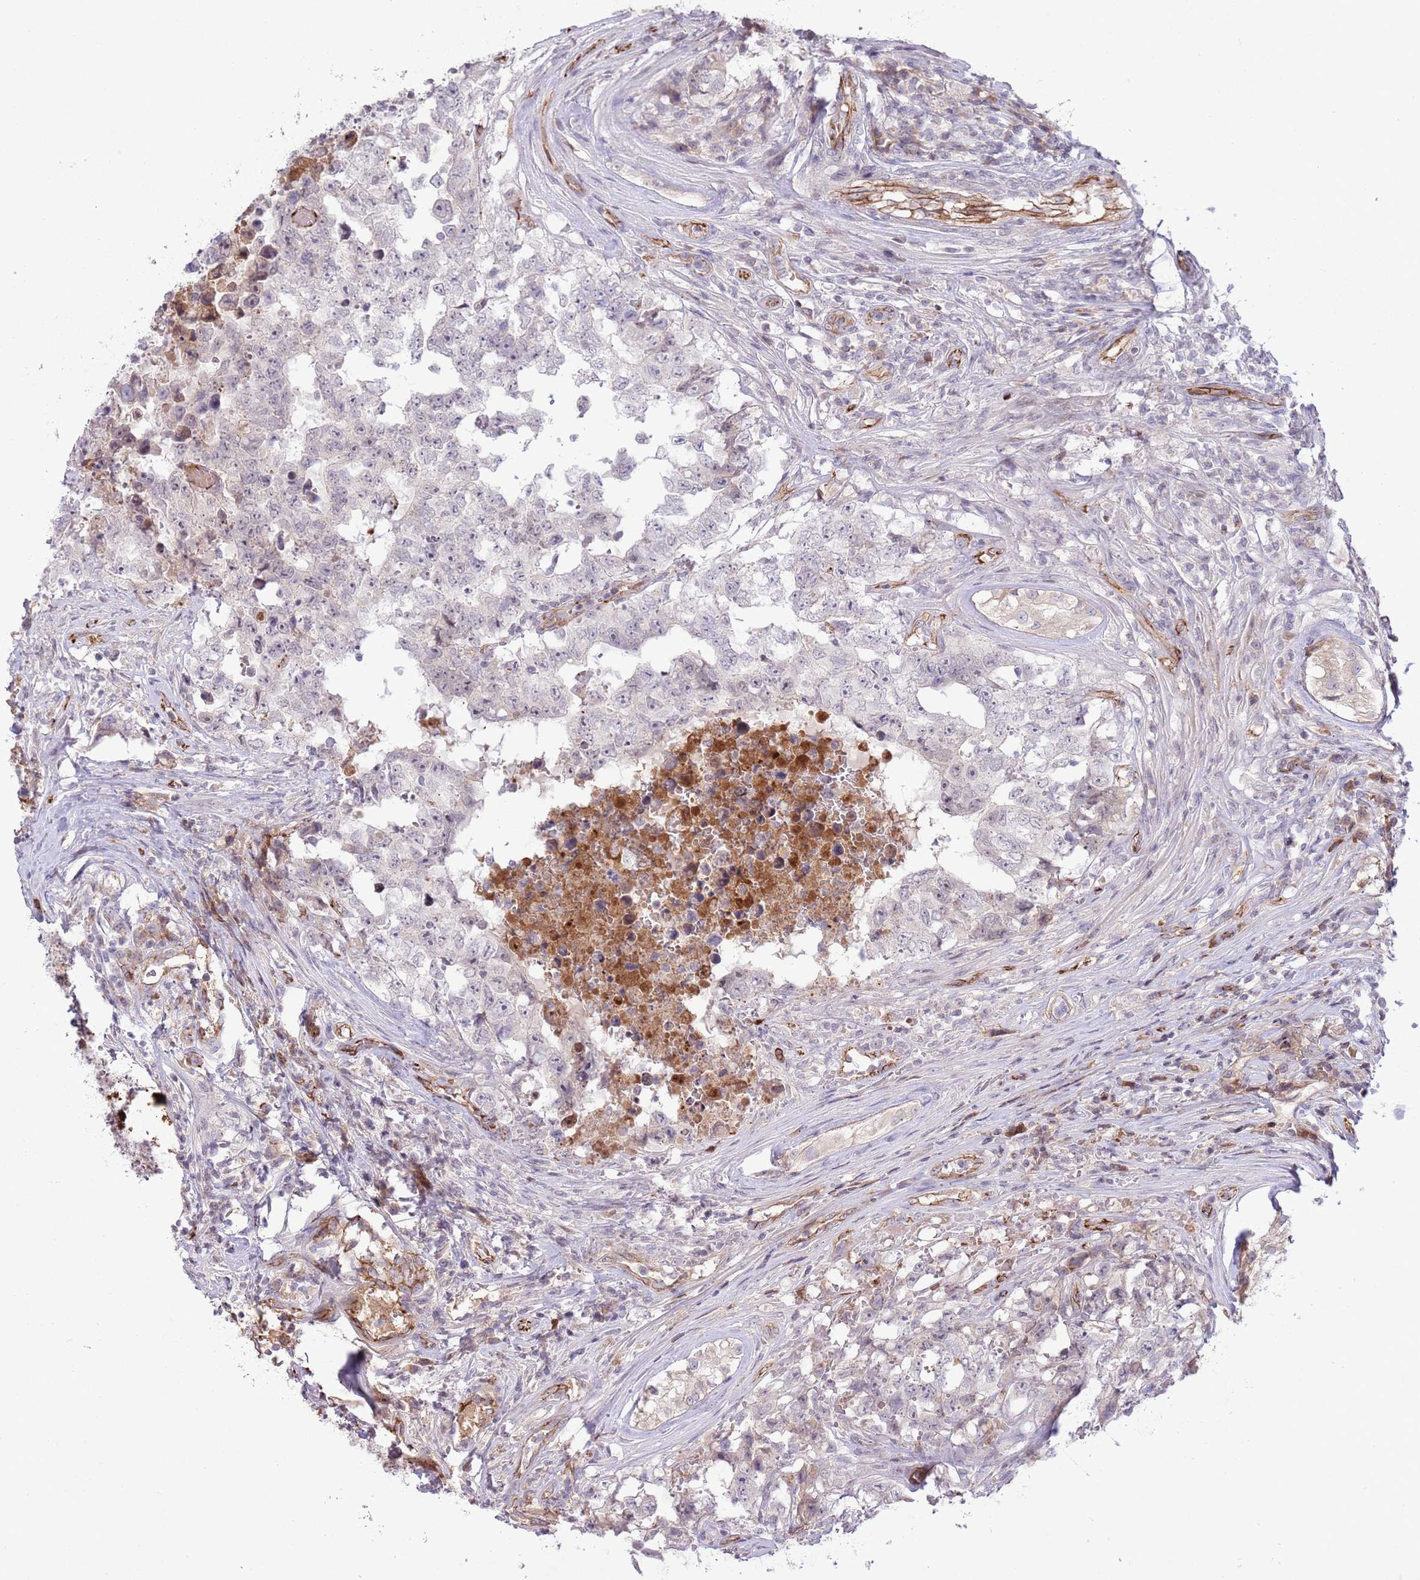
{"staining": {"intensity": "negative", "quantity": "none", "location": "none"}, "tissue": "testis cancer", "cell_type": "Tumor cells", "image_type": "cancer", "snomed": [{"axis": "morphology", "description": "Normal tissue, NOS"}, {"axis": "morphology", "description": "Carcinoma, Embryonal, NOS"}, {"axis": "topography", "description": "Testis"}, {"axis": "topography", "description": "Epididymis"}], "caption": "A histopathology image of embryonal carcinoma (testis) stained for a protein shows no brown staining in tumor cells.", "gene": "DPP10", "patient": {"sex": "male", "age": 25}}